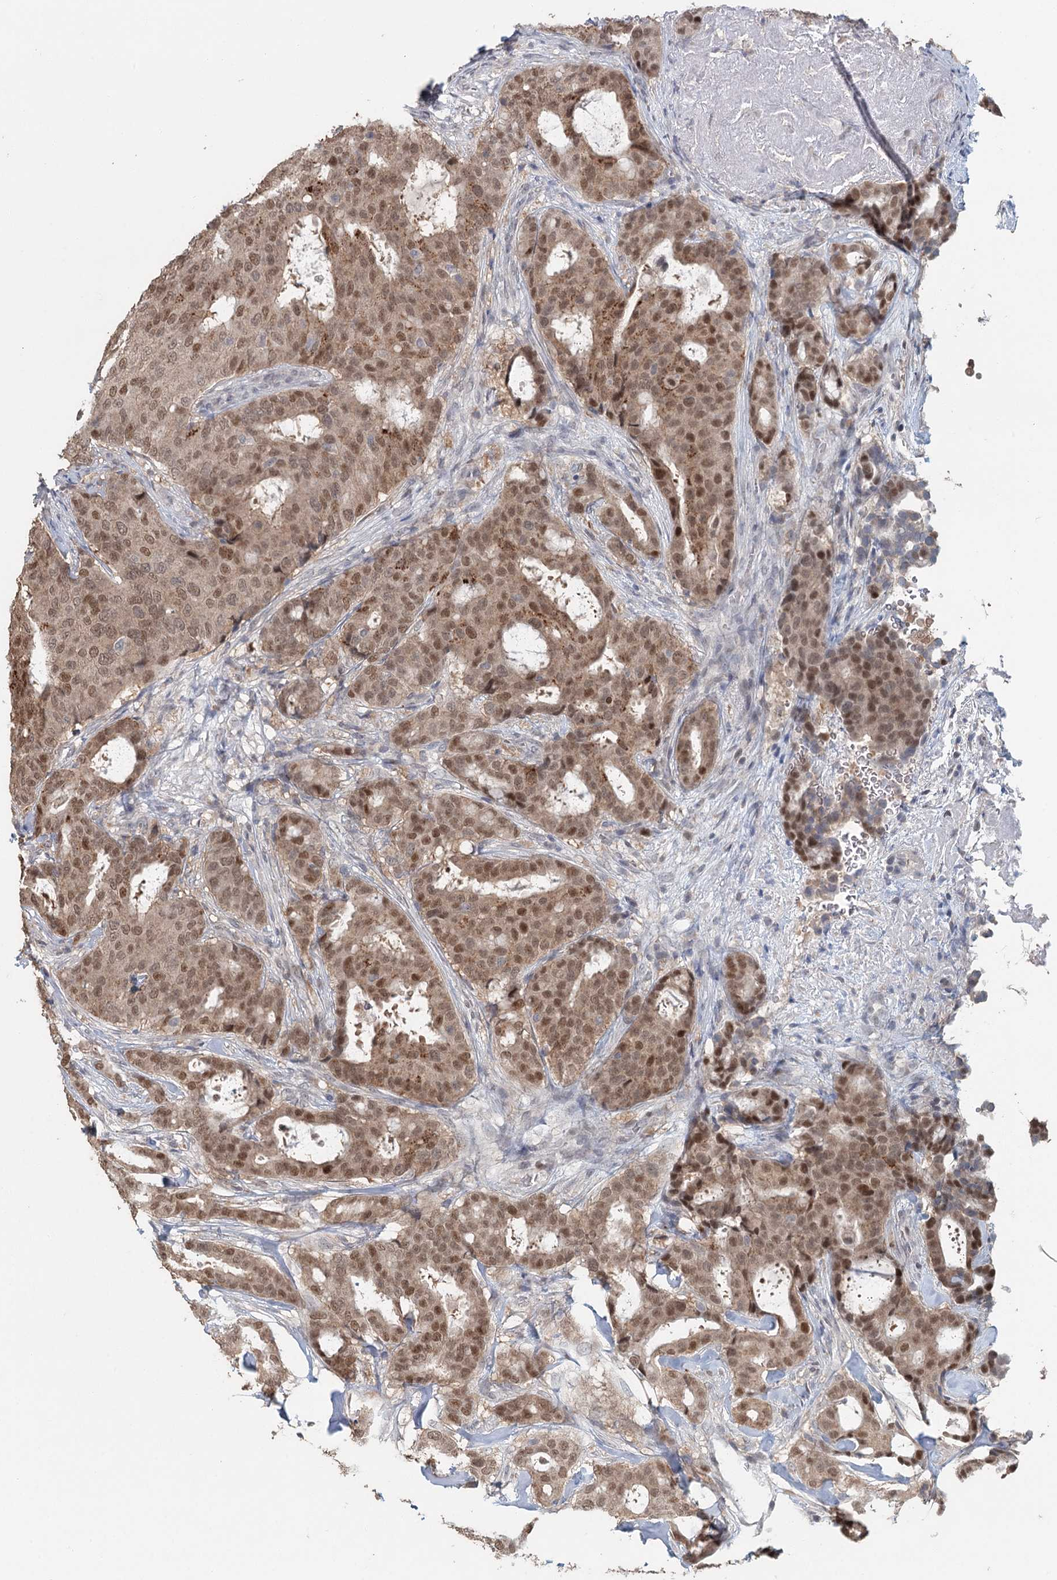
{"staining": {"intensity": "moderate", "quantity": ">75%", "location": "nuclear"}, "tissue": "breast cancer", "cell_type": "Tumor cells", "image_type": "cancer", "snomed": [{"axis": "morphology", "description": "Duct carcinoma"}, {"axis": "topography", "description": "Breast"}], "caption": "IHC (DAB) staining of breast cancer demonstrates moderate nuclear protein staining in about >75% of tumor cells.", "gene": "ADK", "patient": {"sex": "female", "age": 75}}